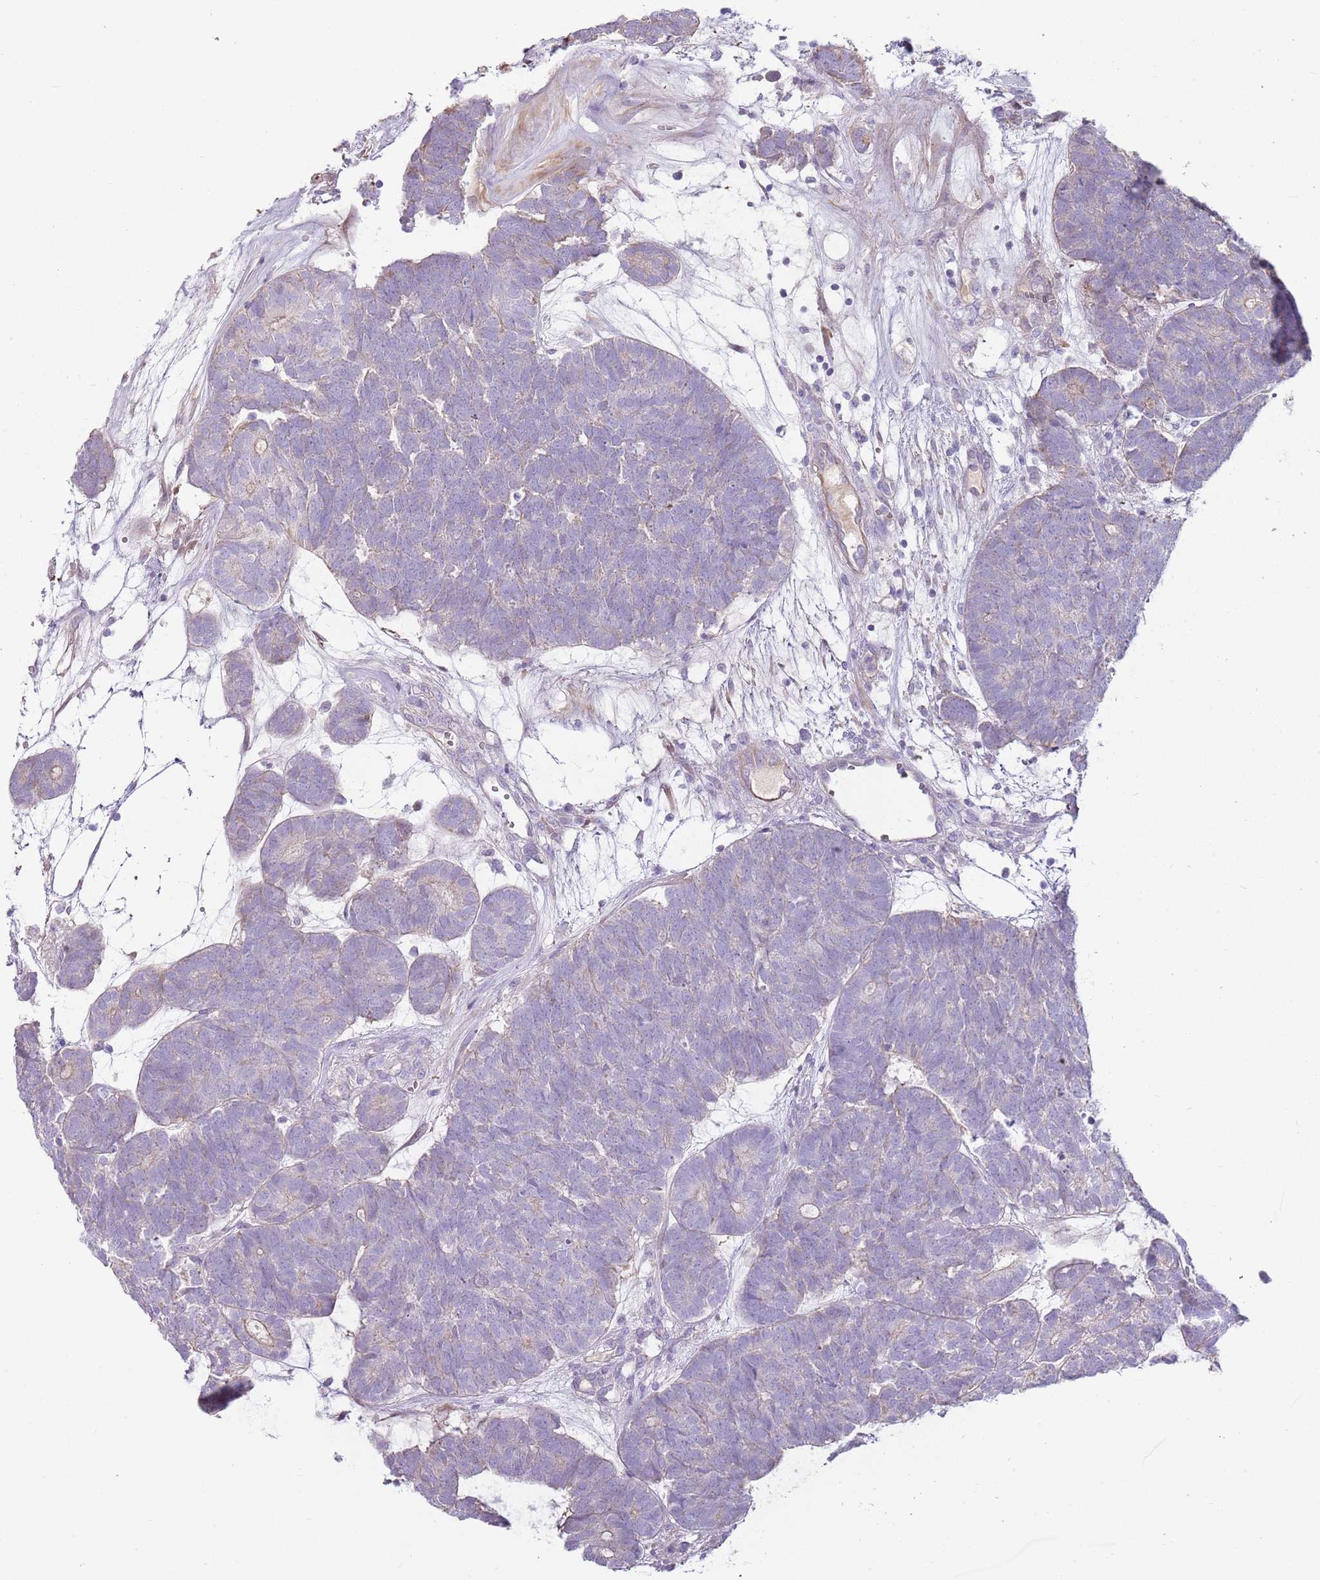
{"staining": {"intensity": "negative", "quantity": "none", "location": "none"}, "tissue": "head and neck cancer", "cell_type": "Tumor cells", "image_type": "cancer", "snomed": [{"axis": "morphology", "description": "Adenocarcinoma, NOS"}, {"axis": "topography", "description": "Head-Neck"}], "caption": "This image is of head and neck adenocarcinoma stained with IHC to label a protein in brown with the nuclei are counter-stained blue. There is no expression in tumor cells. (DAB (3,3'-diaminobenzidine) immunohistochemistry (IHC), high magnification).", "gene": "MCUB", "patient": {"sex": "female", "age": 81}}